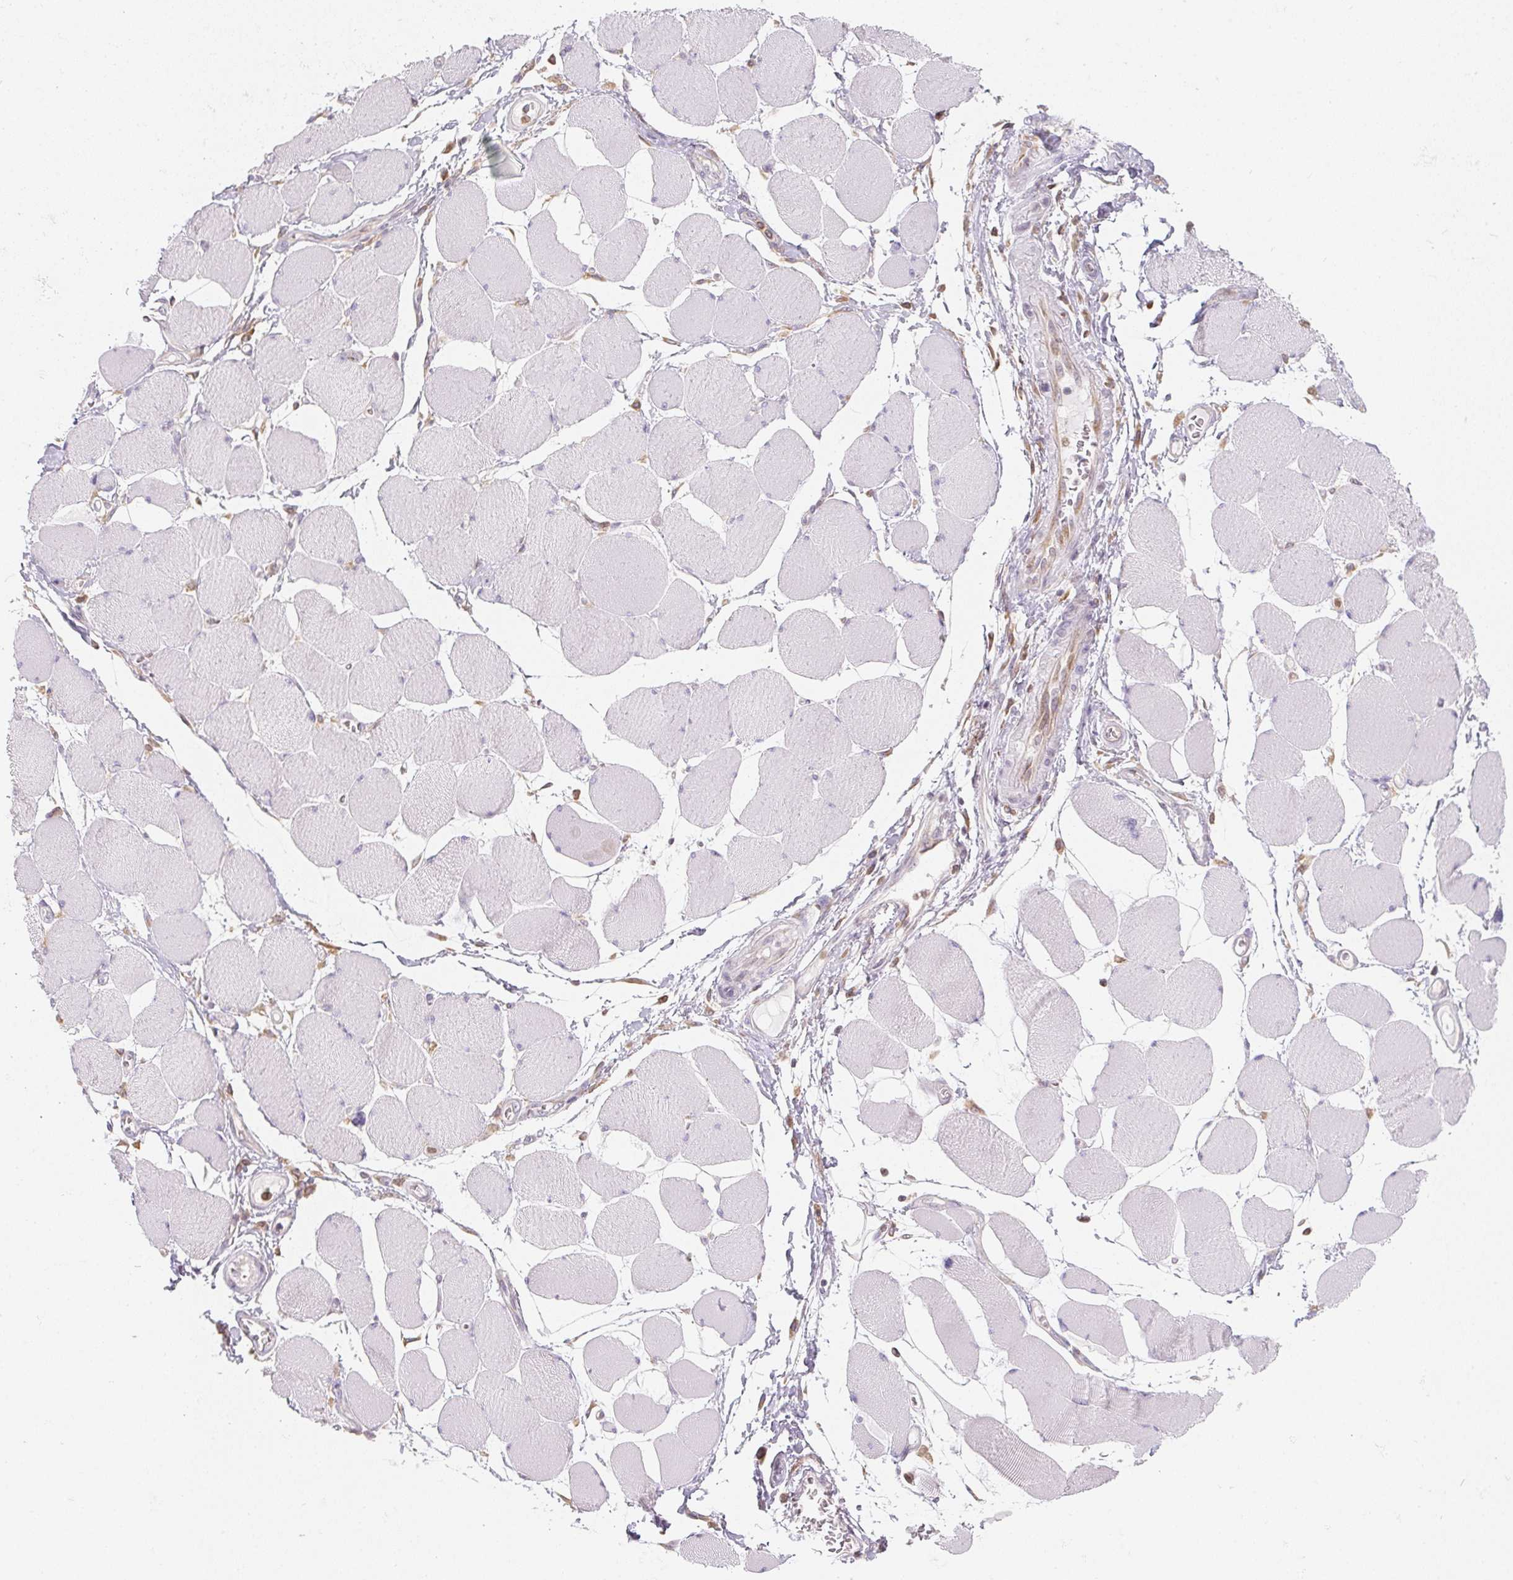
{"staining": {"intensity": "negative", "quantity": "none", "location": "none"}, "tissue": "skeletal muscle", "cell_type": "Myocytes", "image_type": "normal", "snomed": [{"axis": "morphology", "description": "Normal tissue, NOS"}, {"axis": "topography", "description": "Skeletal muscle"}], "caption": "This image is of benign skeletal muscle stained with IHC to label a protein in brown with the nuclei are counter-stained blue. There is no staining in myocytes.", "gene": "SOAT1", "patient": {"sex": "female", "age": 75}}